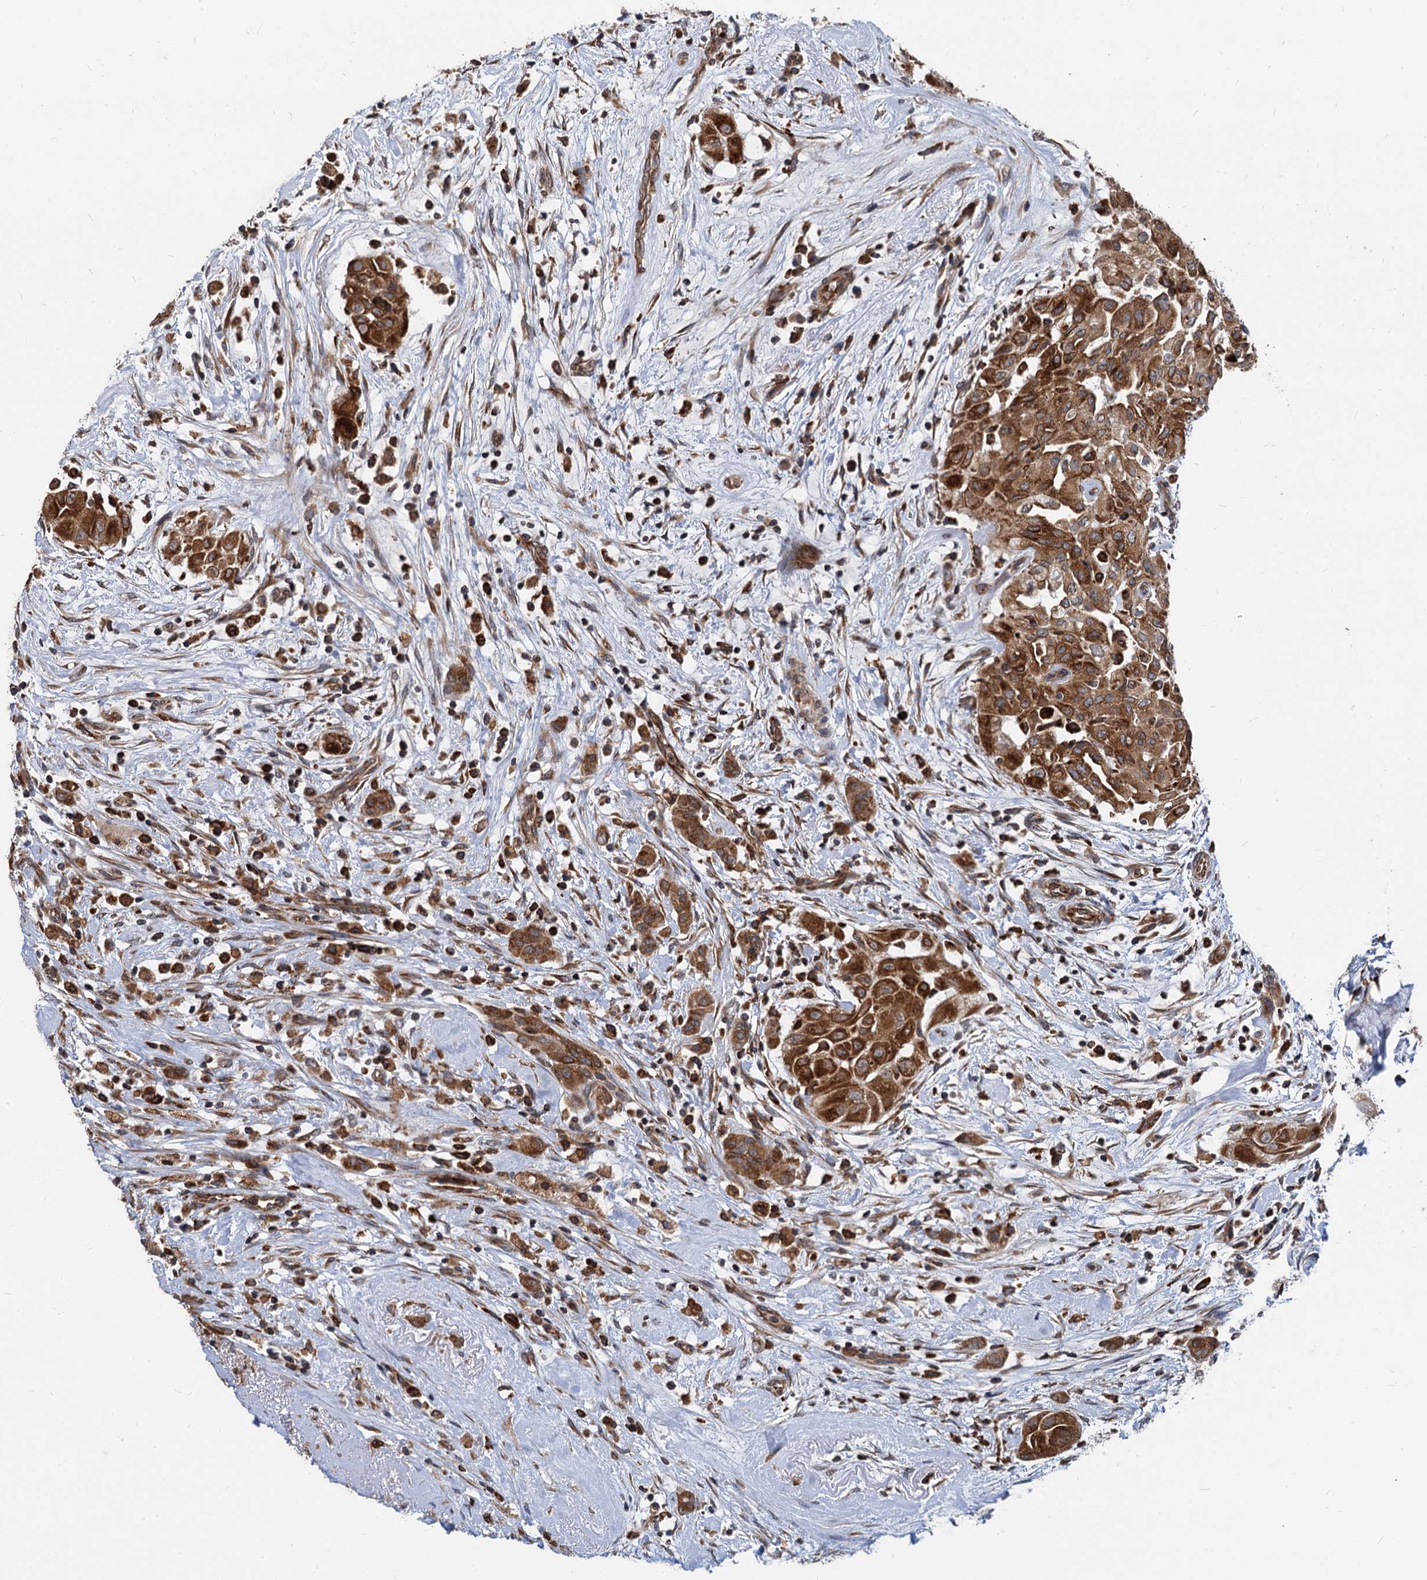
{"staining": {"intensity": "strong", "quantity": ">75%", "location": "cytoplasmic/membranous"}, "tissue": "thyroid cancer", "cell_type": "Tumor cells", "image_type": "cancer", "snomed": [{"axis": "morphology", "description": "Papillary adenocarcinoma, NOS"}, {"axis": "topography", "description": "Thyroid gland"}], "caption": "Tumor cells display high levels of strong cytoplasmic/membranous staining in approximately >75% of cells in human thyroid cancer (papillary adenocarcinoma).", "gene": "STIM1", "patient": {"sex": "female", "age": 59}}